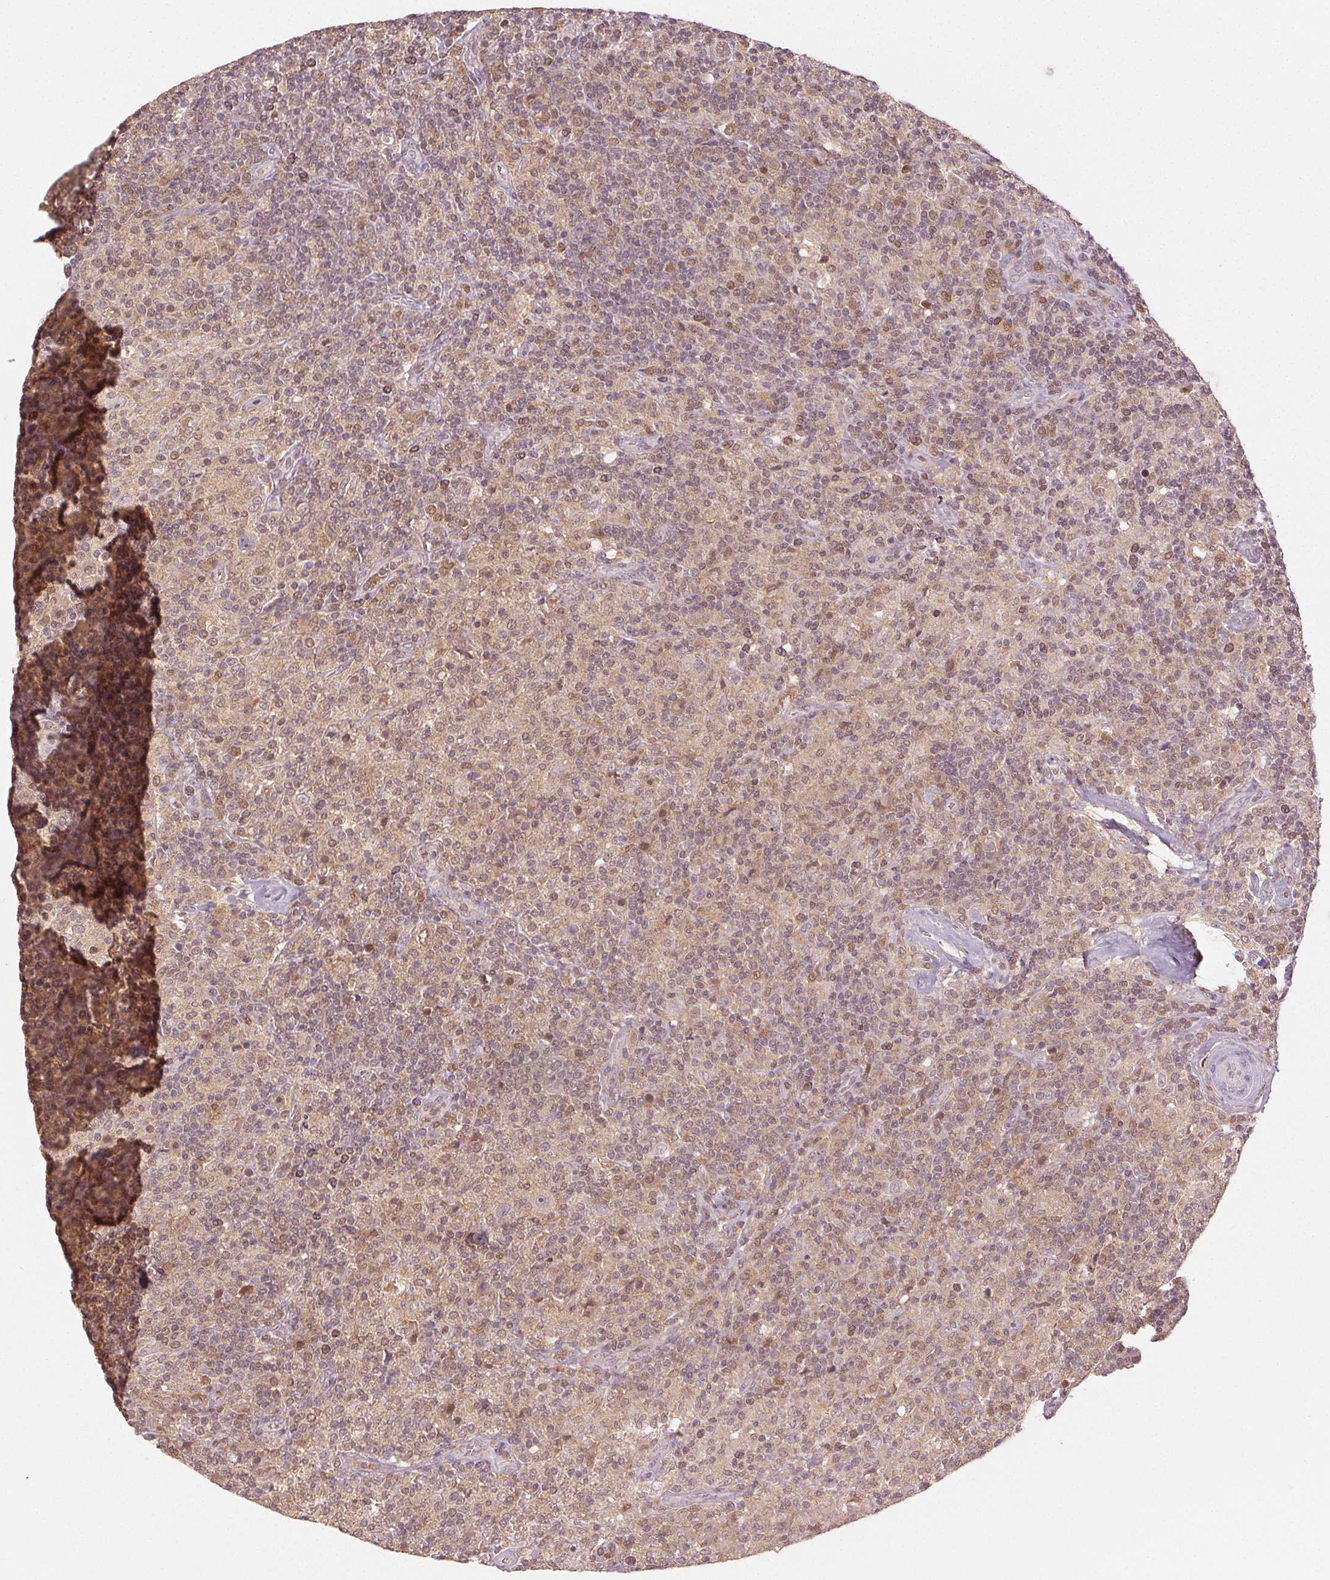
{"staining": {"intensity": "negative", "quantity": "none", "location": "none"}, "tissue": "lymphoma", "cell_type": "Tumor cells", "image_type": "cancer", "snomed": [{"axis": "morphology", "description": "Hodgkin's disease, NOS"}, {"axis": "topography", "description": "Lymph node"}], "caption": "Lymphoma stained for a protein using immunohistochemistry shows no expression tumor cells.", "gene": "MAPK14", "patient": {"sex": "male", "age": 70}}